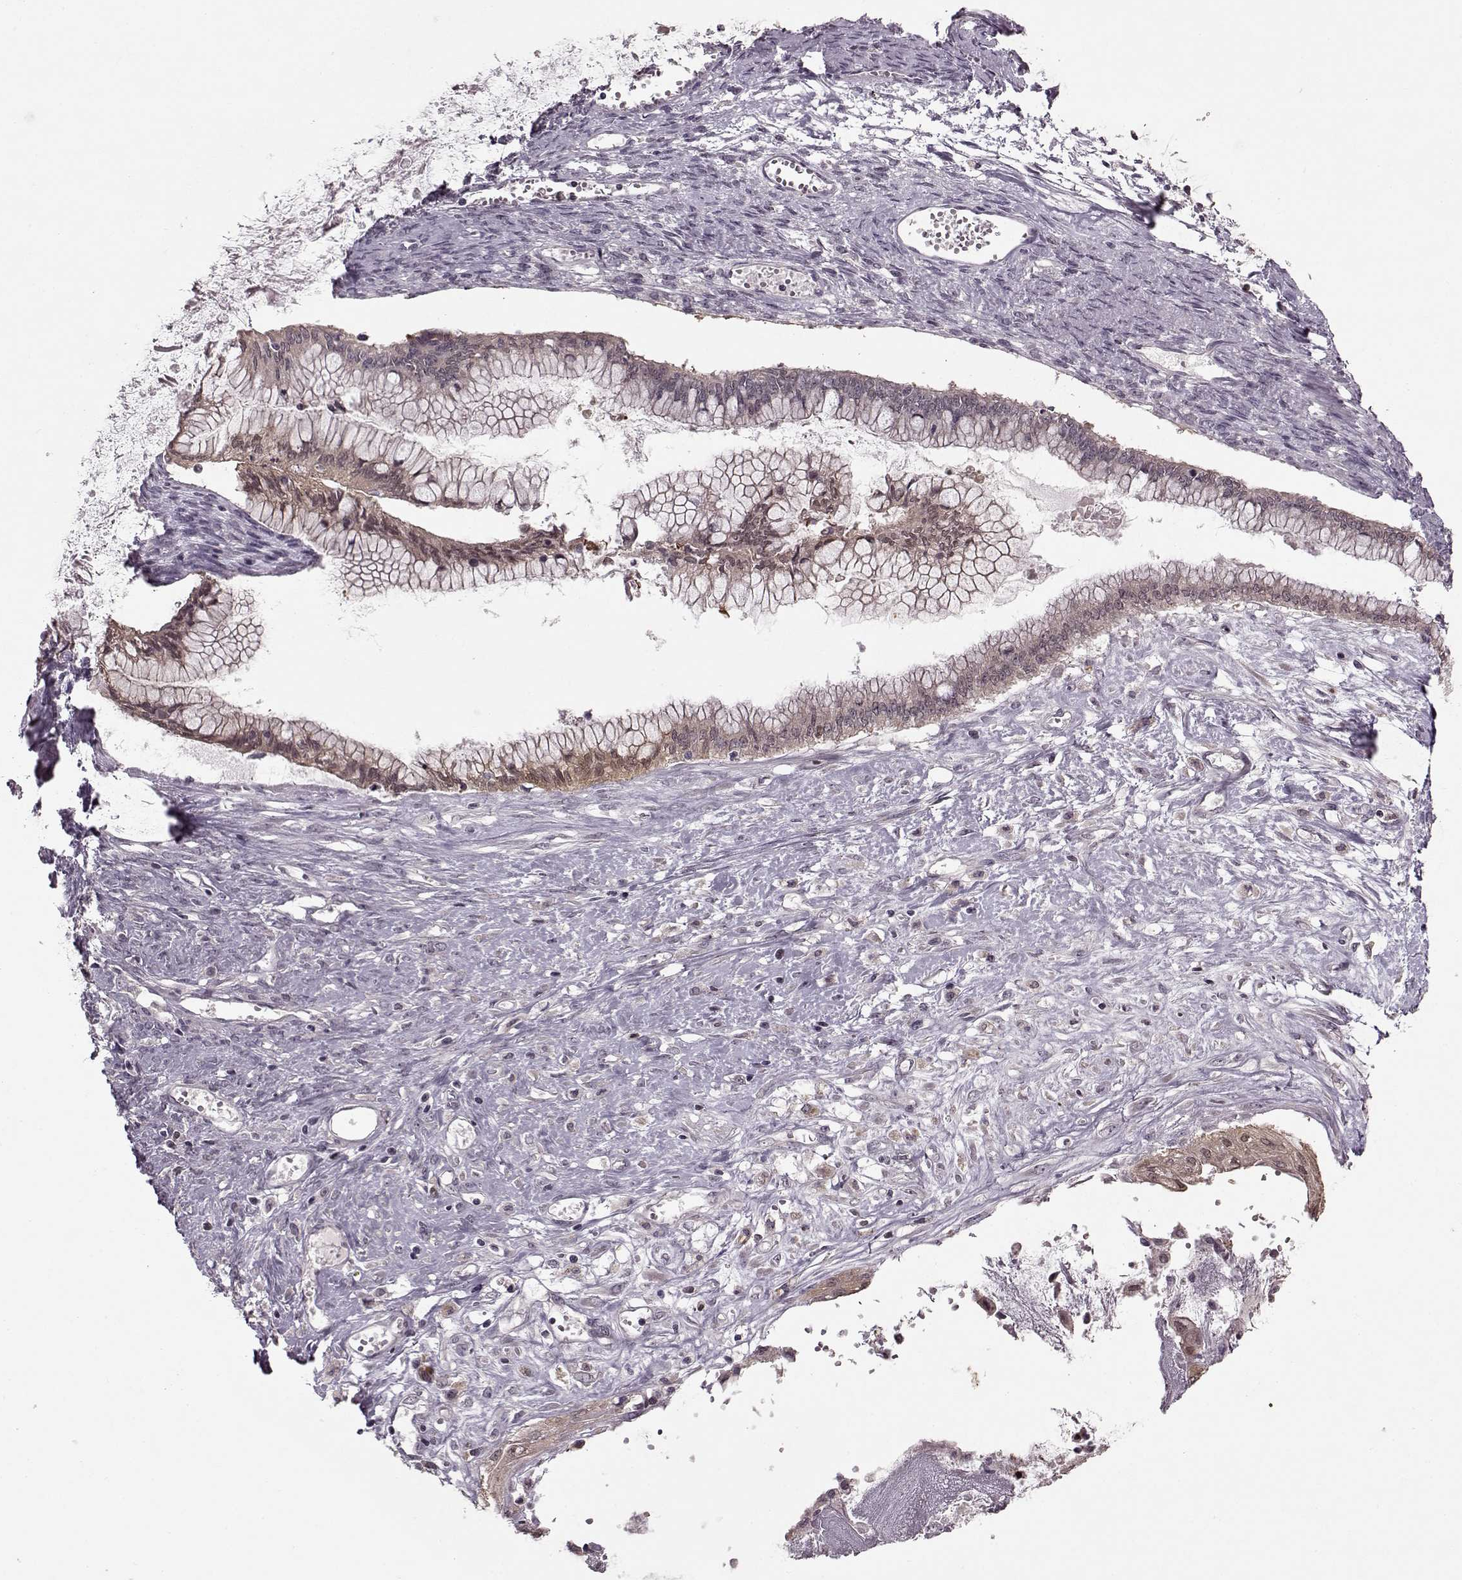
{"staining": {"intensity": "weak", "quantity": ">75%", "location": "cytoplasmic/membranous"}, "tissue": "ovarian cancer", "cell_type": "Tumor cells", "image_type": "cancer", "snomed": [{"axis": "morphology", "description": "Cystadenocarcinoma, mucinous, NOS"}, {"axis": "topography", "description": "Ovary"}], "caption": "Weak cytoplasmic/membranous expression is seen in about >75% of tumor cells in mucinous cystadenocarcinoma (ovarian). (Stains: DAB (3,3'-diaminobenzidine) in brown, nuclei in blue, Microscopy: brightfield microscopy at high magnification).", "gene": "ACOT11", "patient": {"sex": "female", "age": 67}}